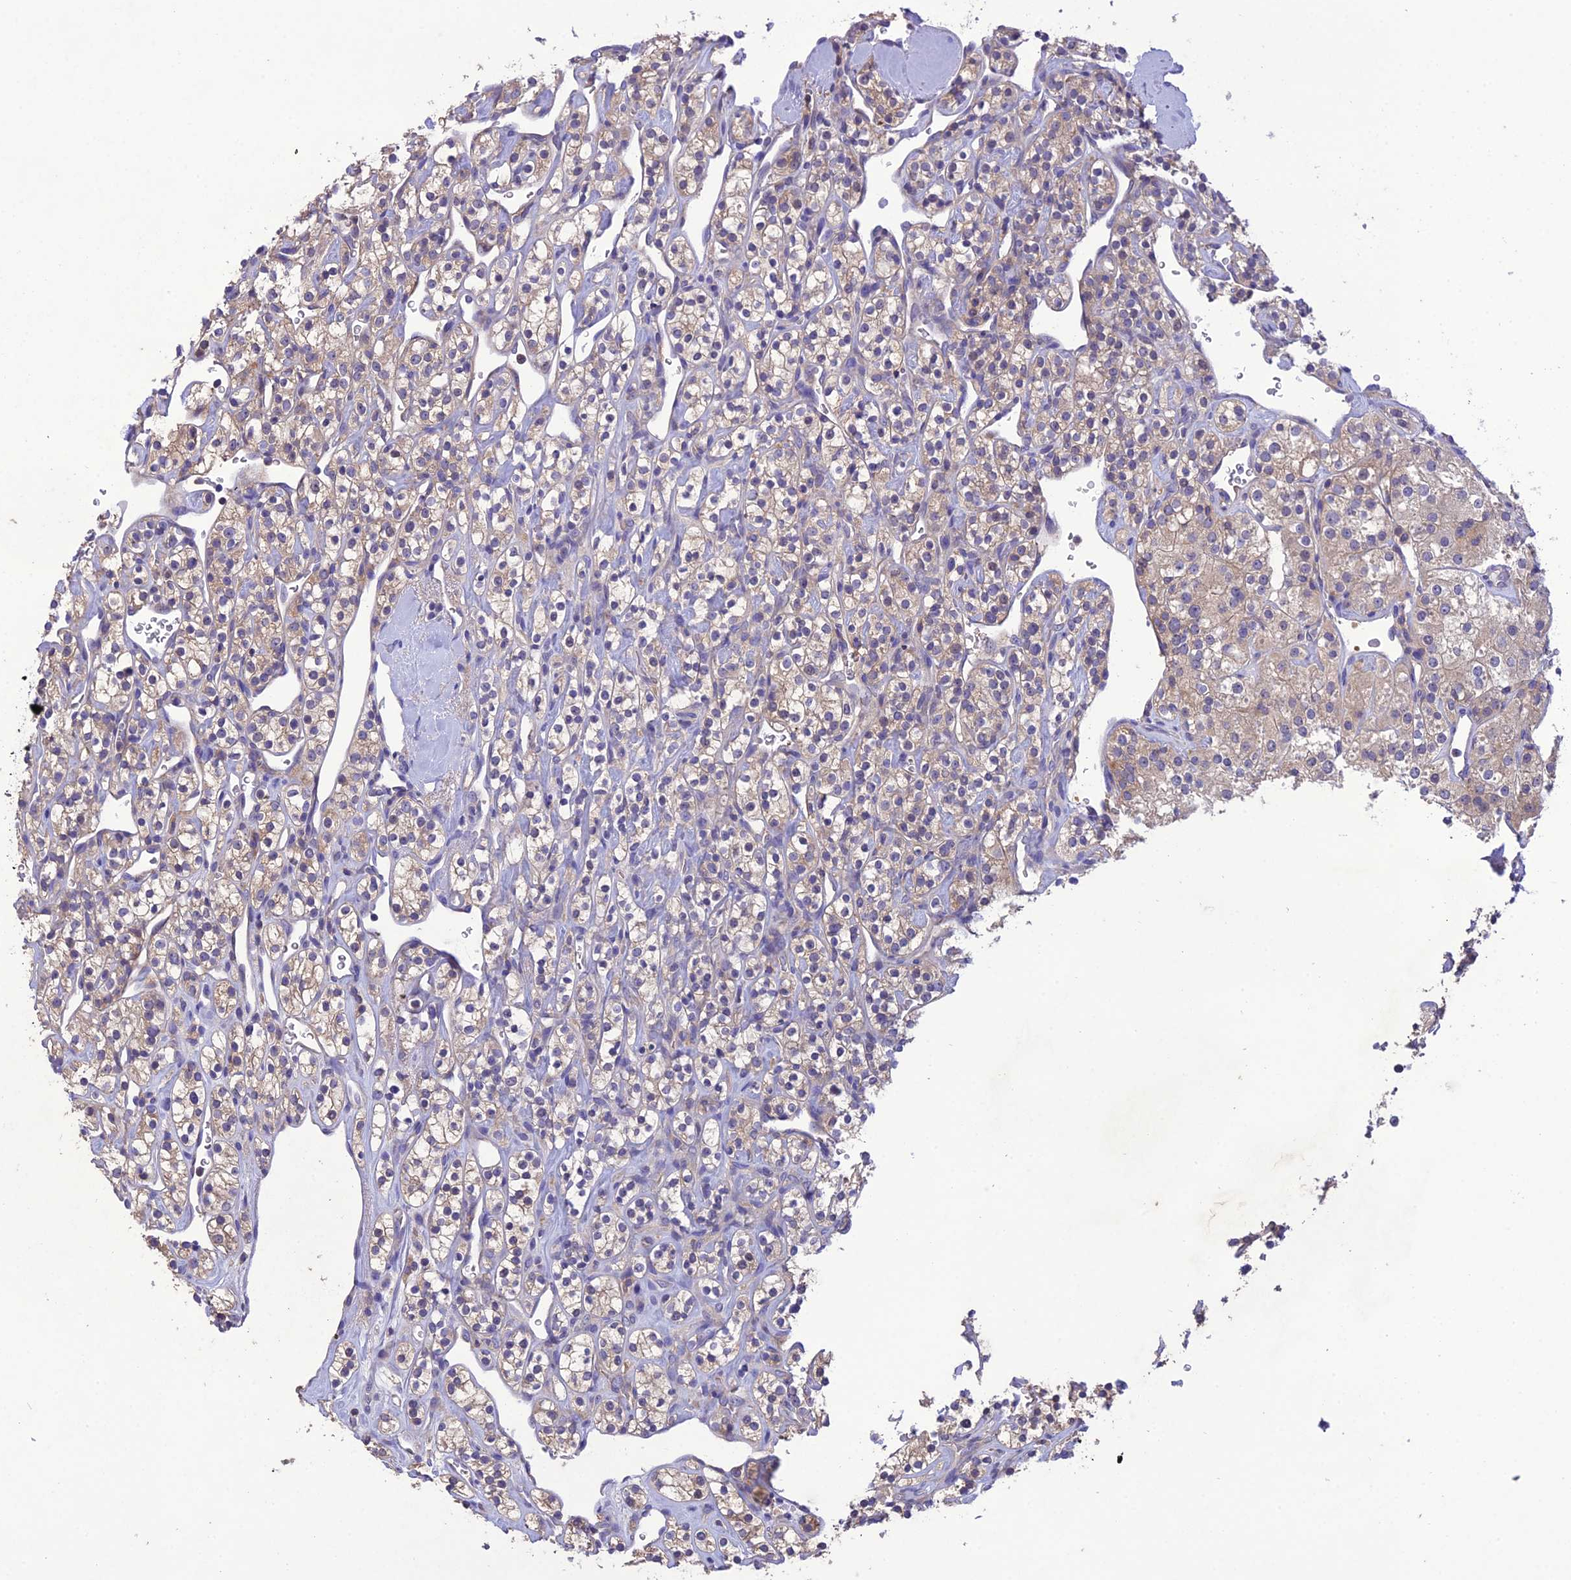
{"staining": {"intensity": "weak", "quantity": ">75%", "location": "cytoplasmic/membranous"}, "tissue": "renal cancer", "cell_type": "Tumor cells", "image_type": "cancer", "snomed": [{"axis": "morphology", "description": "Adenocarcinoma, NOS"}, {"axis": "topography", "description": "Kidney"}], "caption": "Immunohistochemistry (IHC) photomicrograph of neoplastic tissue: adenocarcinoma (renal) stained using immunohistochemistry (IHC) shows low levels of weak protein expression localized specifically in the cytoplasmic/membranous of tumor cells, appearing as a cytoplasmic/membranous brown color.", "gene": "SNX24", "patient": {"sex": "male", "age": 77}}